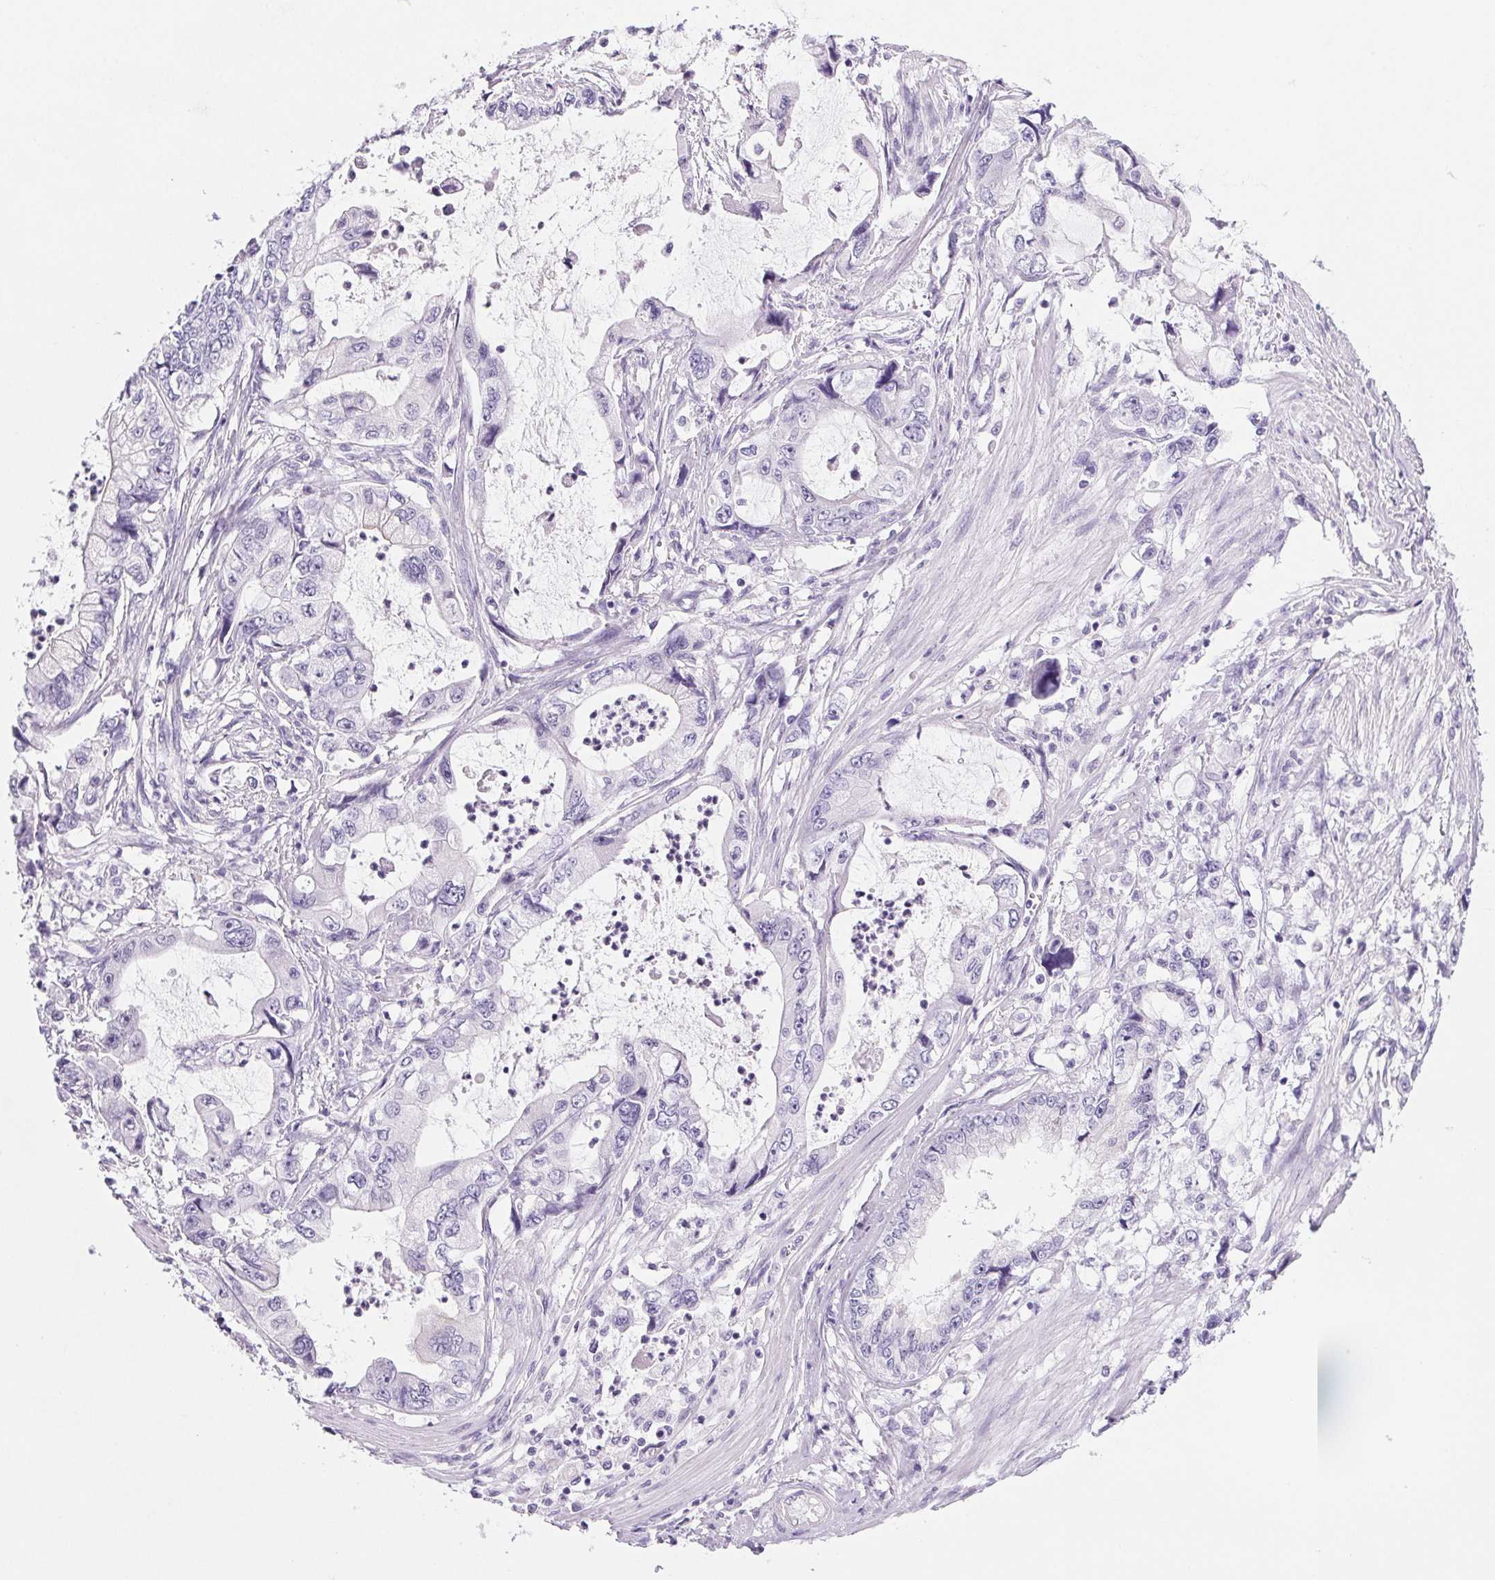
{"staining": {"intensity": "negative", "quantity": "none", "location": "none"}, "tissue": "stomach cancer", "cell_type": "Tumor cells", "image_type": "cancer", "snomed": [{"axis": "morphology", "description": "Adenocarcinoma, NOS"}, {"axis": "topography", "description": "Pancreas"}, {"axis": "topography", "description": "Stomach, upper"}, {"axis": "topography", "description": "Stomach"}], "caption": "Tumor cells are negative for protein expression in human stomach cancer (adenocarcinoma).", "gene": "PRSS3", "patient": {"sex": "male", "age": 77}}